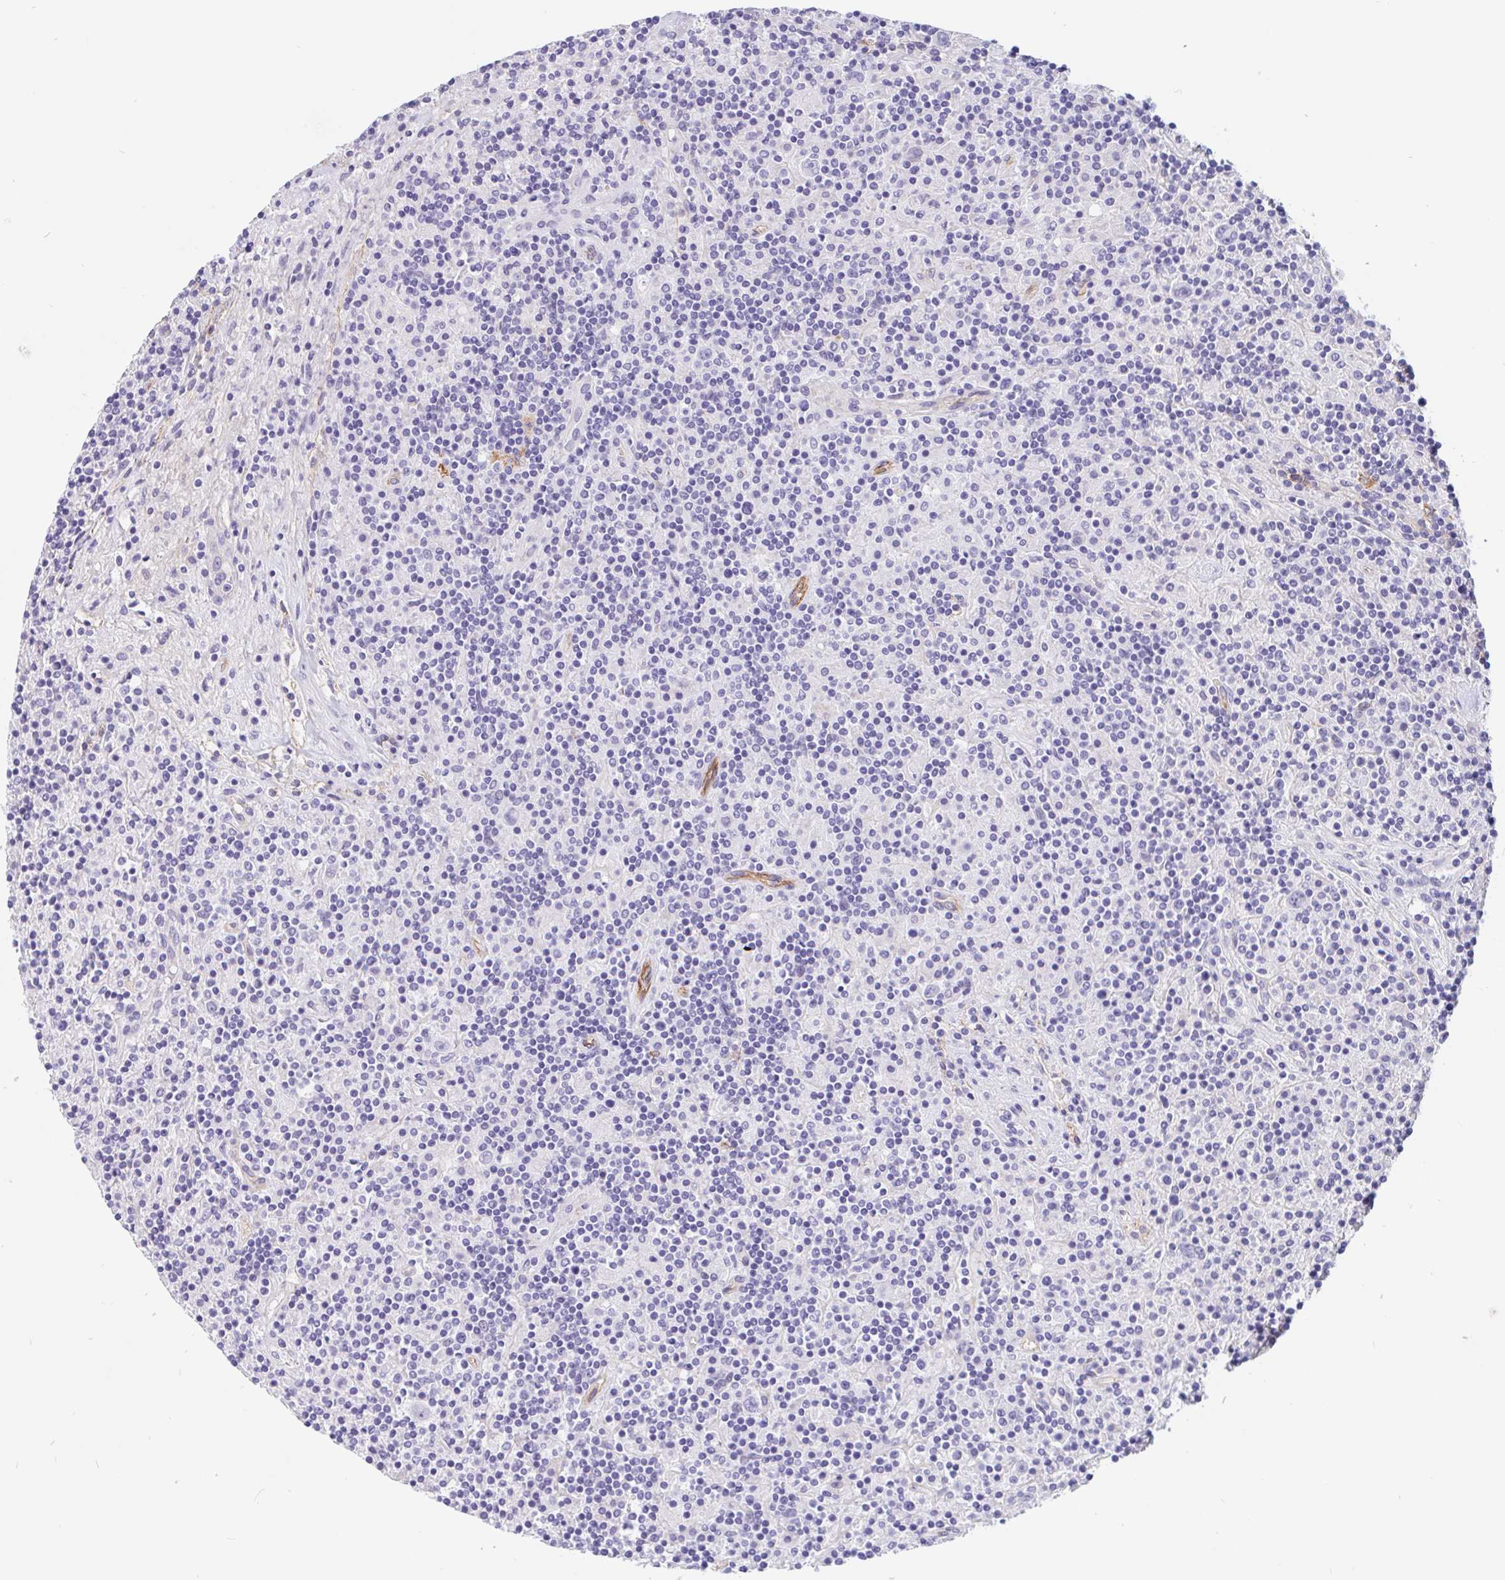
{"staining": {"intensity": "negative", "quantity": "none", "location": "none"}, "tissue": "lymphoma", "cell_type": "Tumor cells", "image_type": "cancer", "snomed": [{"axis": "morphology", "description": "Hodgkin's disease, NOS"}, {"axis": "topography", "description": "Lymph node"}], "caption": "High magnification brightfield microscopy of lymphoma stained with DAB (3,3'-diaminobenzidine) (brown) and counterstained with hematoxylin (blue): tumor cells show no significant staining.", "gene": "LIMCH1", "patient": {"sex": "male", "age": 70}}